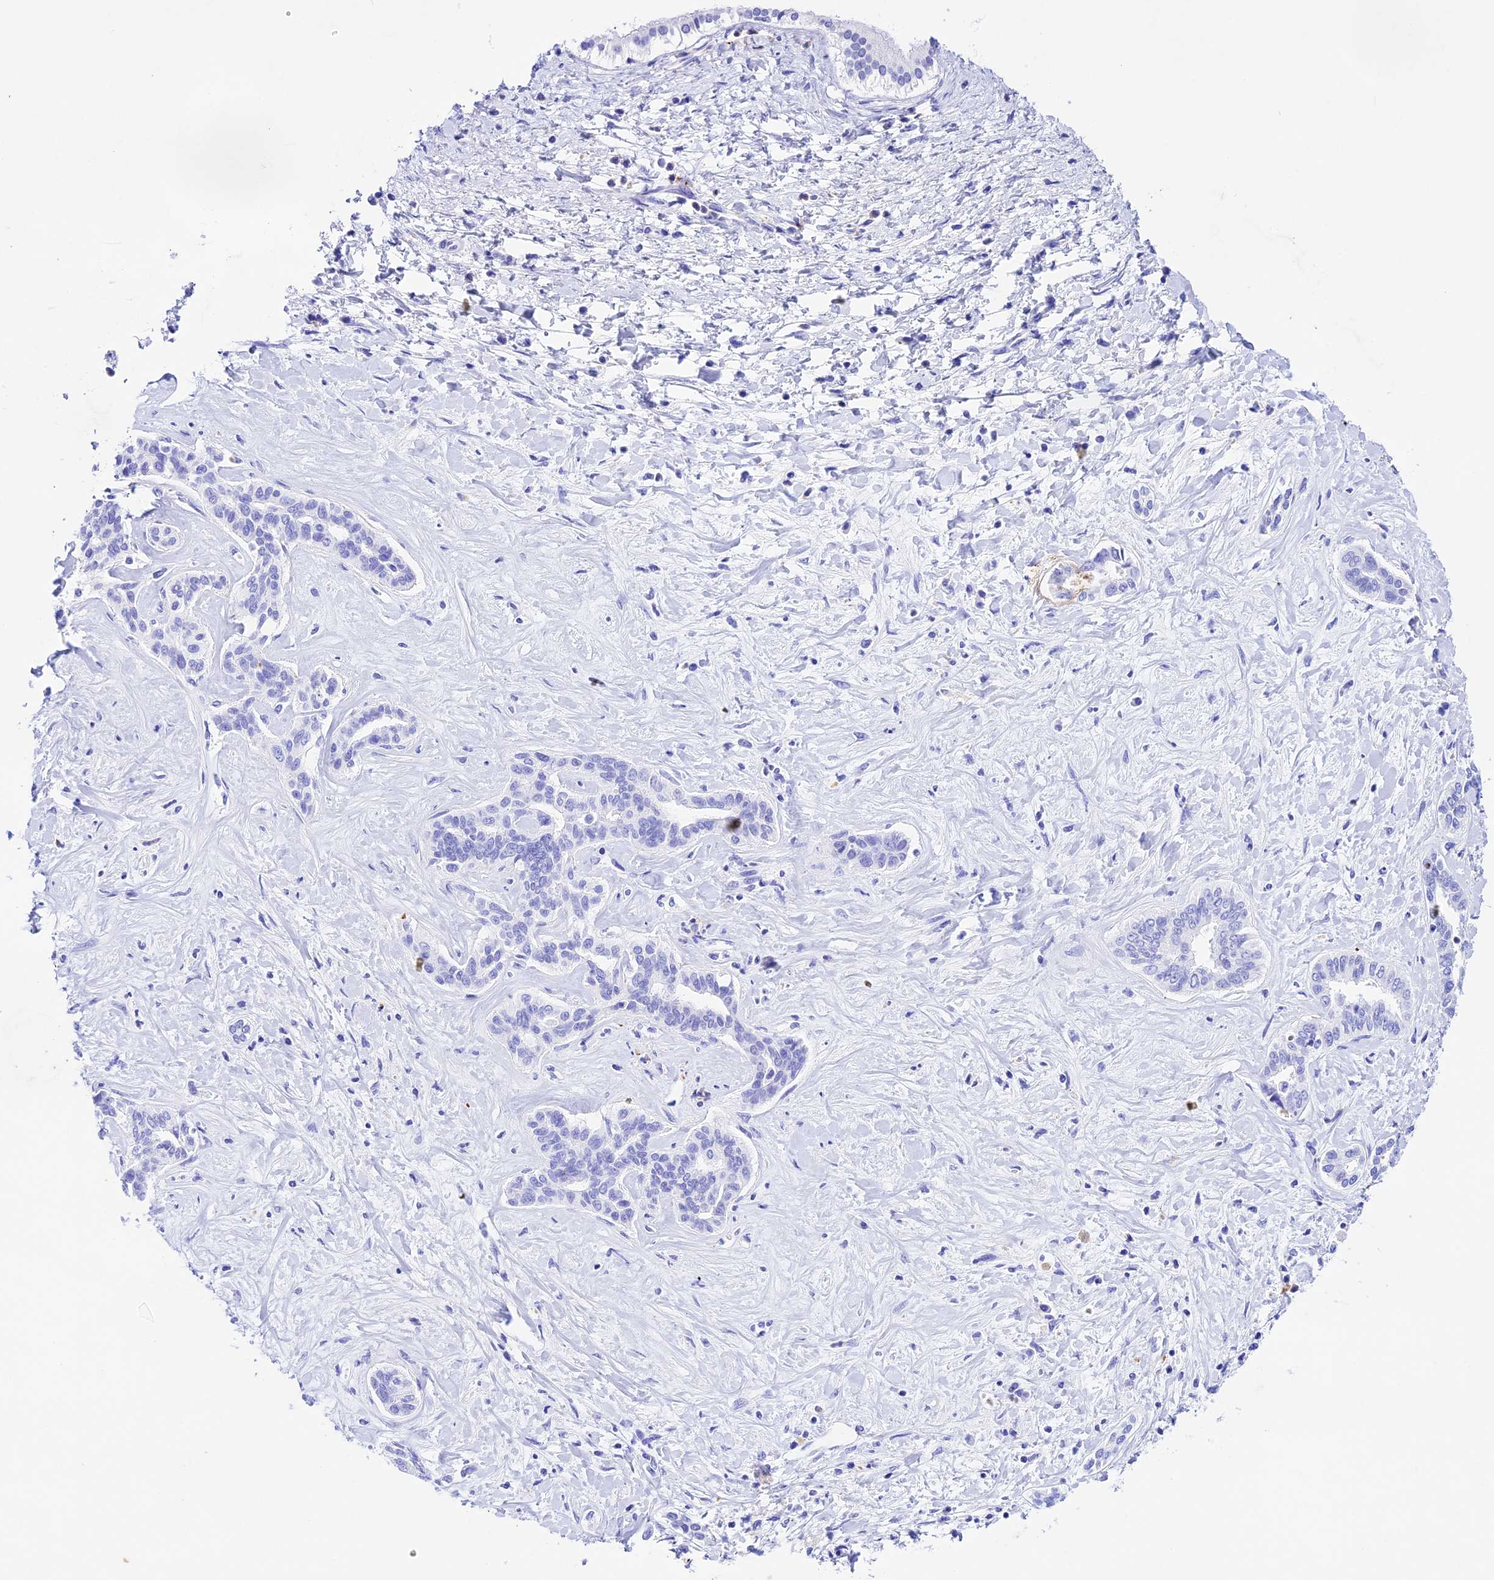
{"staining": {"intensity": "negative", "quantity": "none", "location": "none"}, "tissue": "liver cancer", "cell_type": "Tumor cells", "image_type": "cancer", "snomed": [{"axis": "morphology", "description": "Cholangiocarcinoma"}, {"axis": "topography", "description": "Liver"}], "caption": "Protein analysis of liver cancer shows no significant expression in tumor cells.", "gene": "PSG11", "patient": {"sex": "female", "age": 77}}